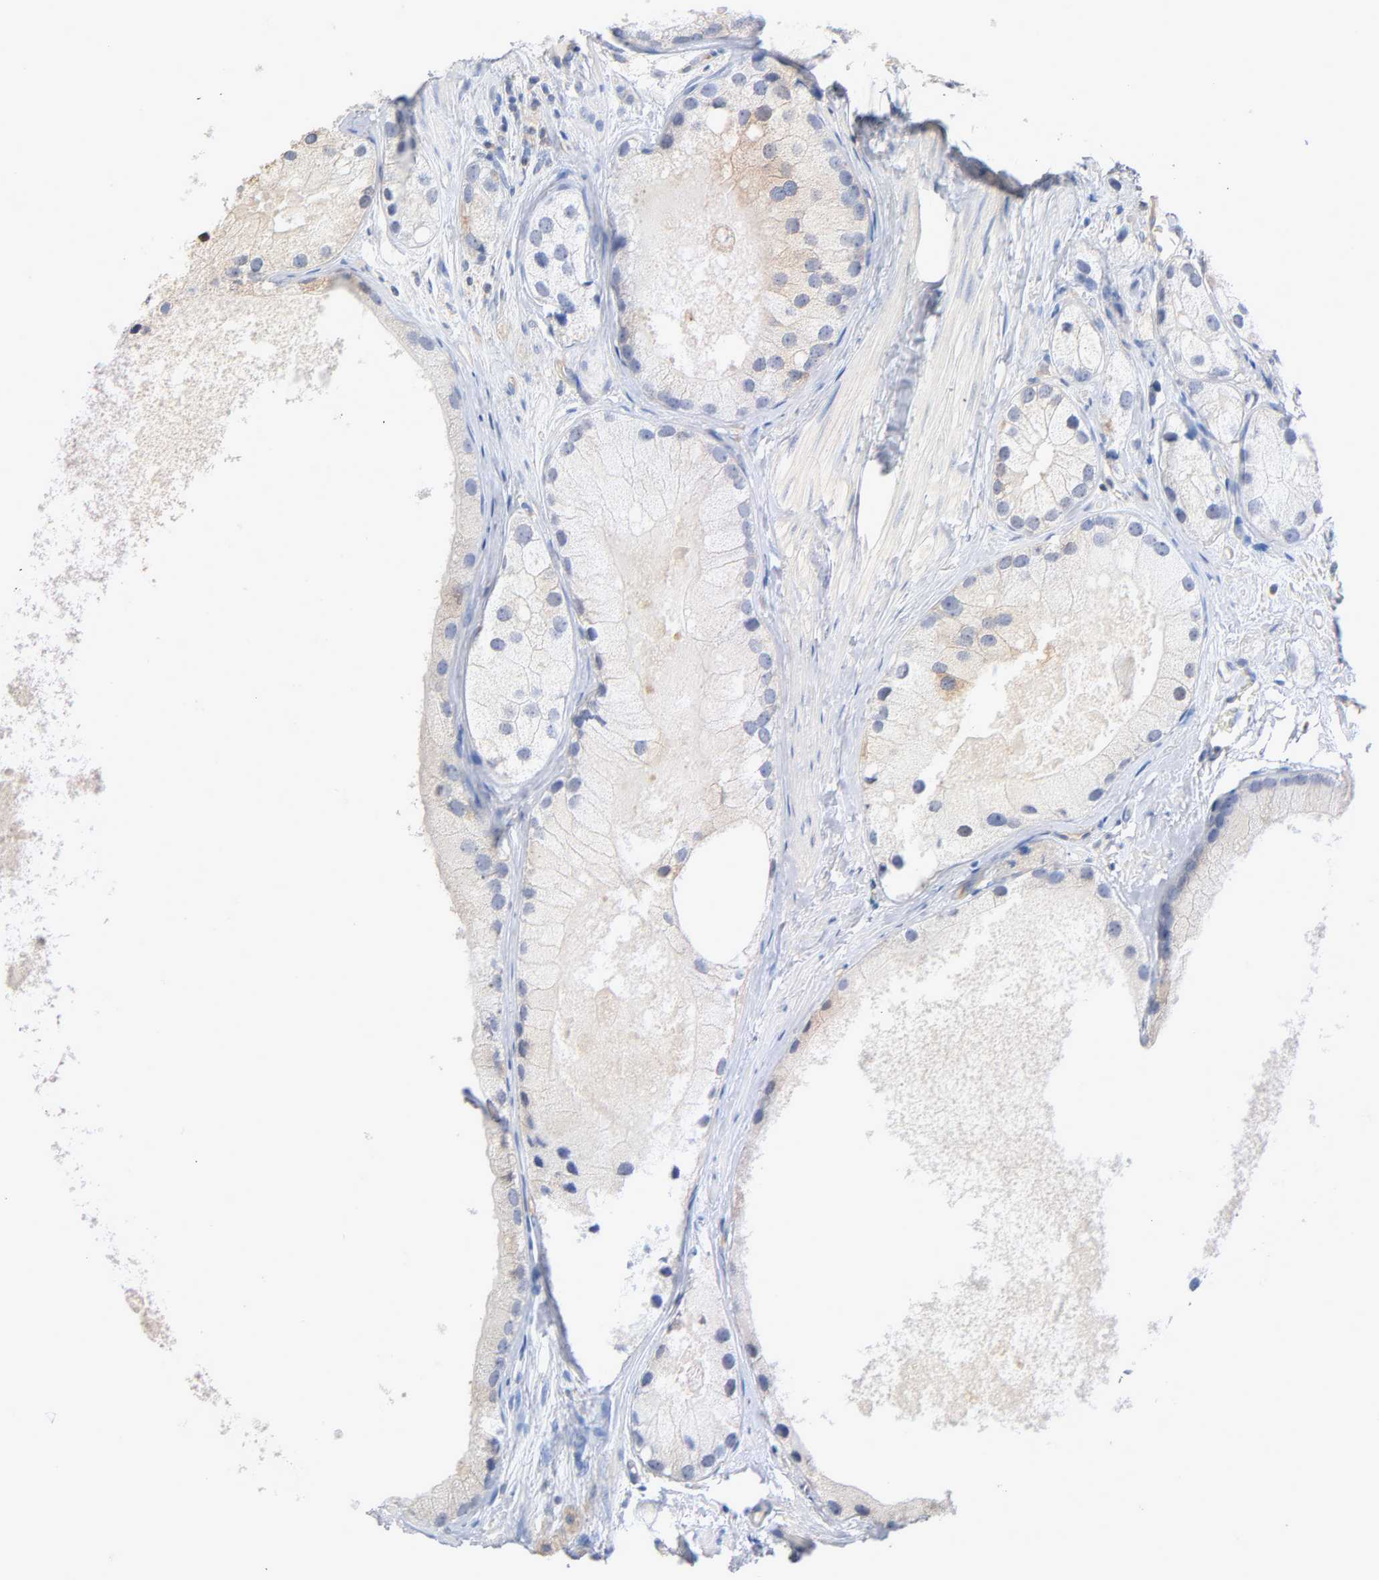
{"staining": {"intensity": "weak", "quantity": "25%-75%", "location": "cytoplasmic/membranous"}, "tissue": "prostate cancer", "cell_type": "Tumor cells", "image_type": "cancer", "snomed": [{"axis": "morphology", "description": "Adenocarcinoma, Low grade"}, {"axis": "topography", "description": "Prostate"}], "caption": "Weak cytoplasmic/membranous positivity for a protein is appreciated in approximately 25%-75% of tumor cells of prostate cancer (low-grade adenocarcinoma) using immunohistochemistry (IHC).", "gene": "MALT1", "patient": {"sex": "male", "age": 69}}